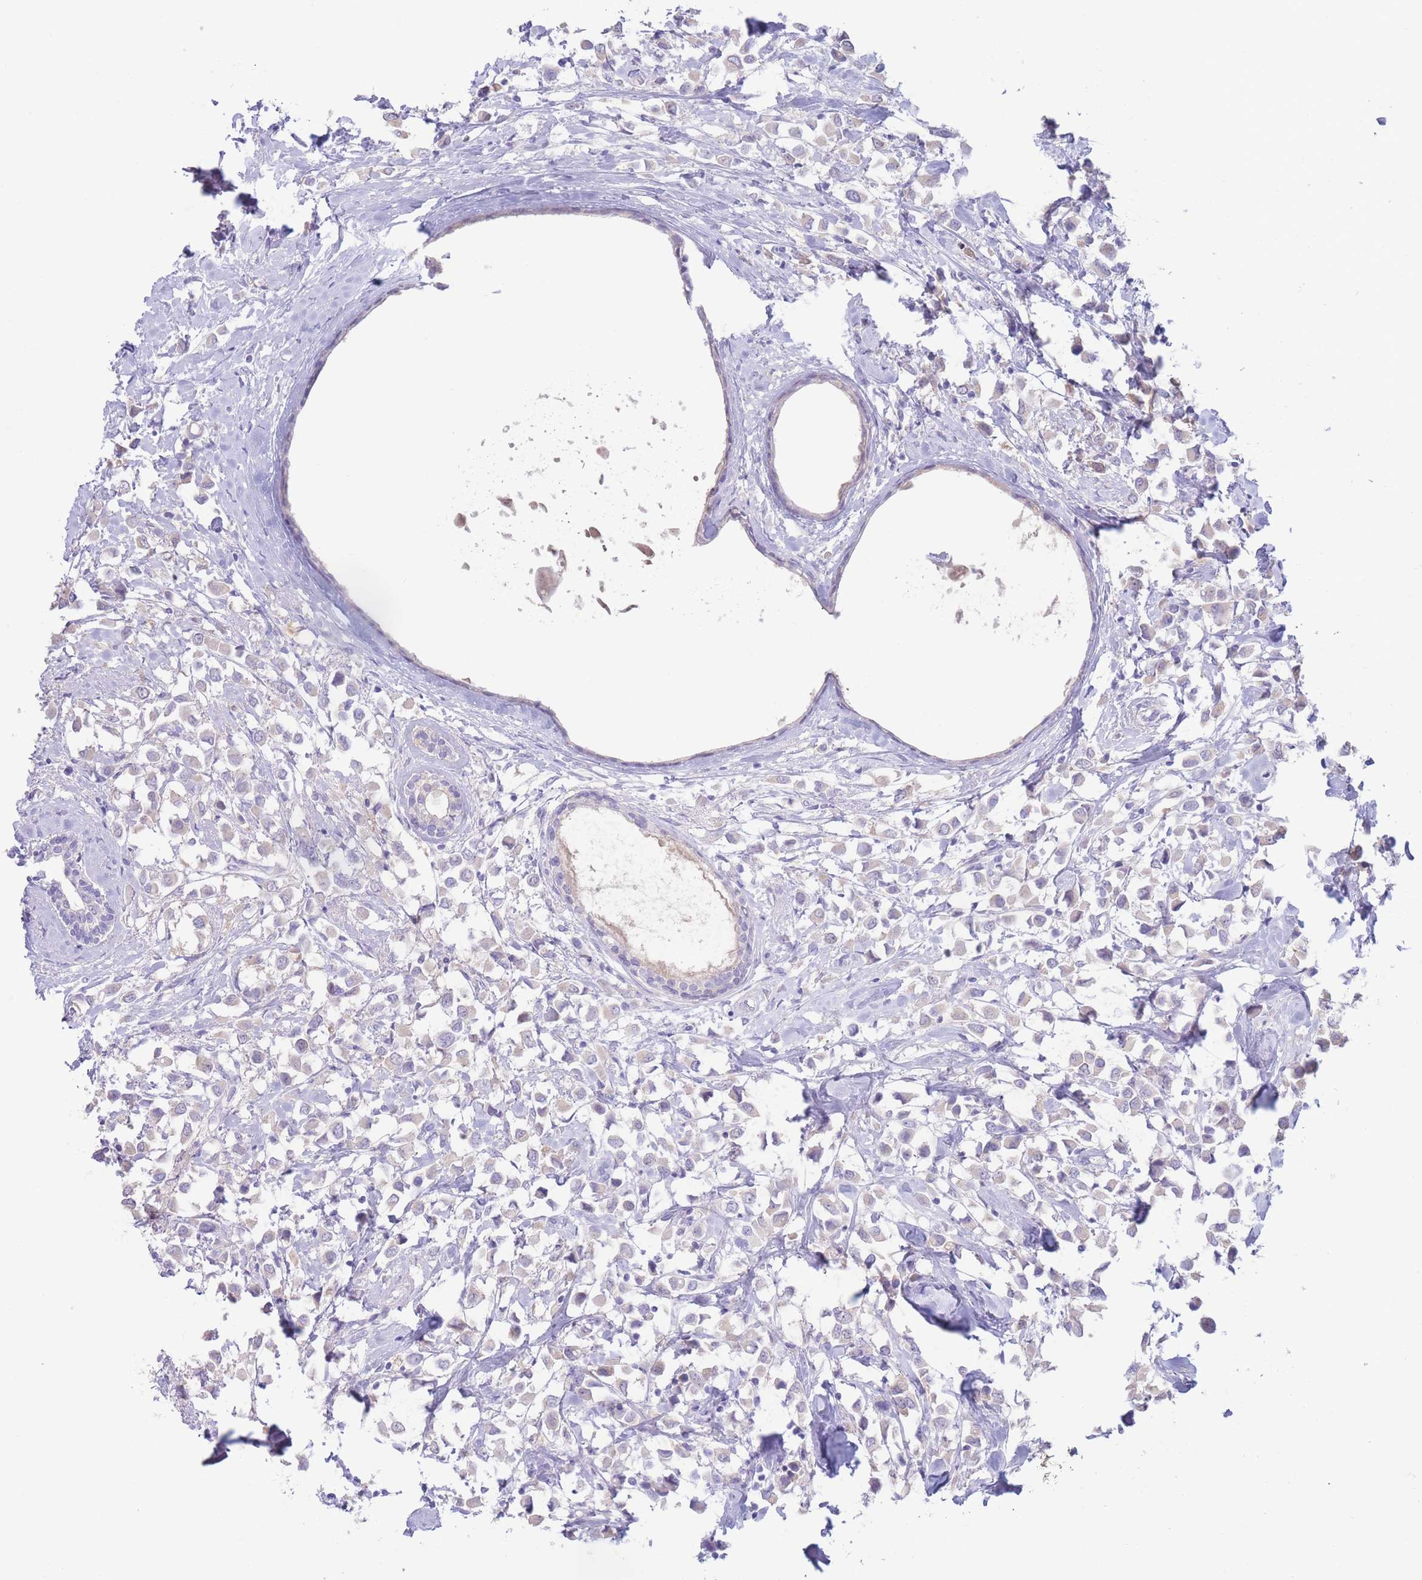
{"staining": {"intensity": "negative", "quantity": "none", "location": "none"}, "tissue": "breast cancer", "cell_type": "Tumor cells", "image_type": "cancer", "snomed": [{"axis": "morphology", "description": "Duct carcinoma"}, {"axis": "topography", "description": "Breast"}], "caption": "Tumor cells are negative for protein expression in human breast cancer. (IHC, brightfield microscopy, high magnification).", "gene": "FAH", "patient": {"sex": "female", "age": 61}}